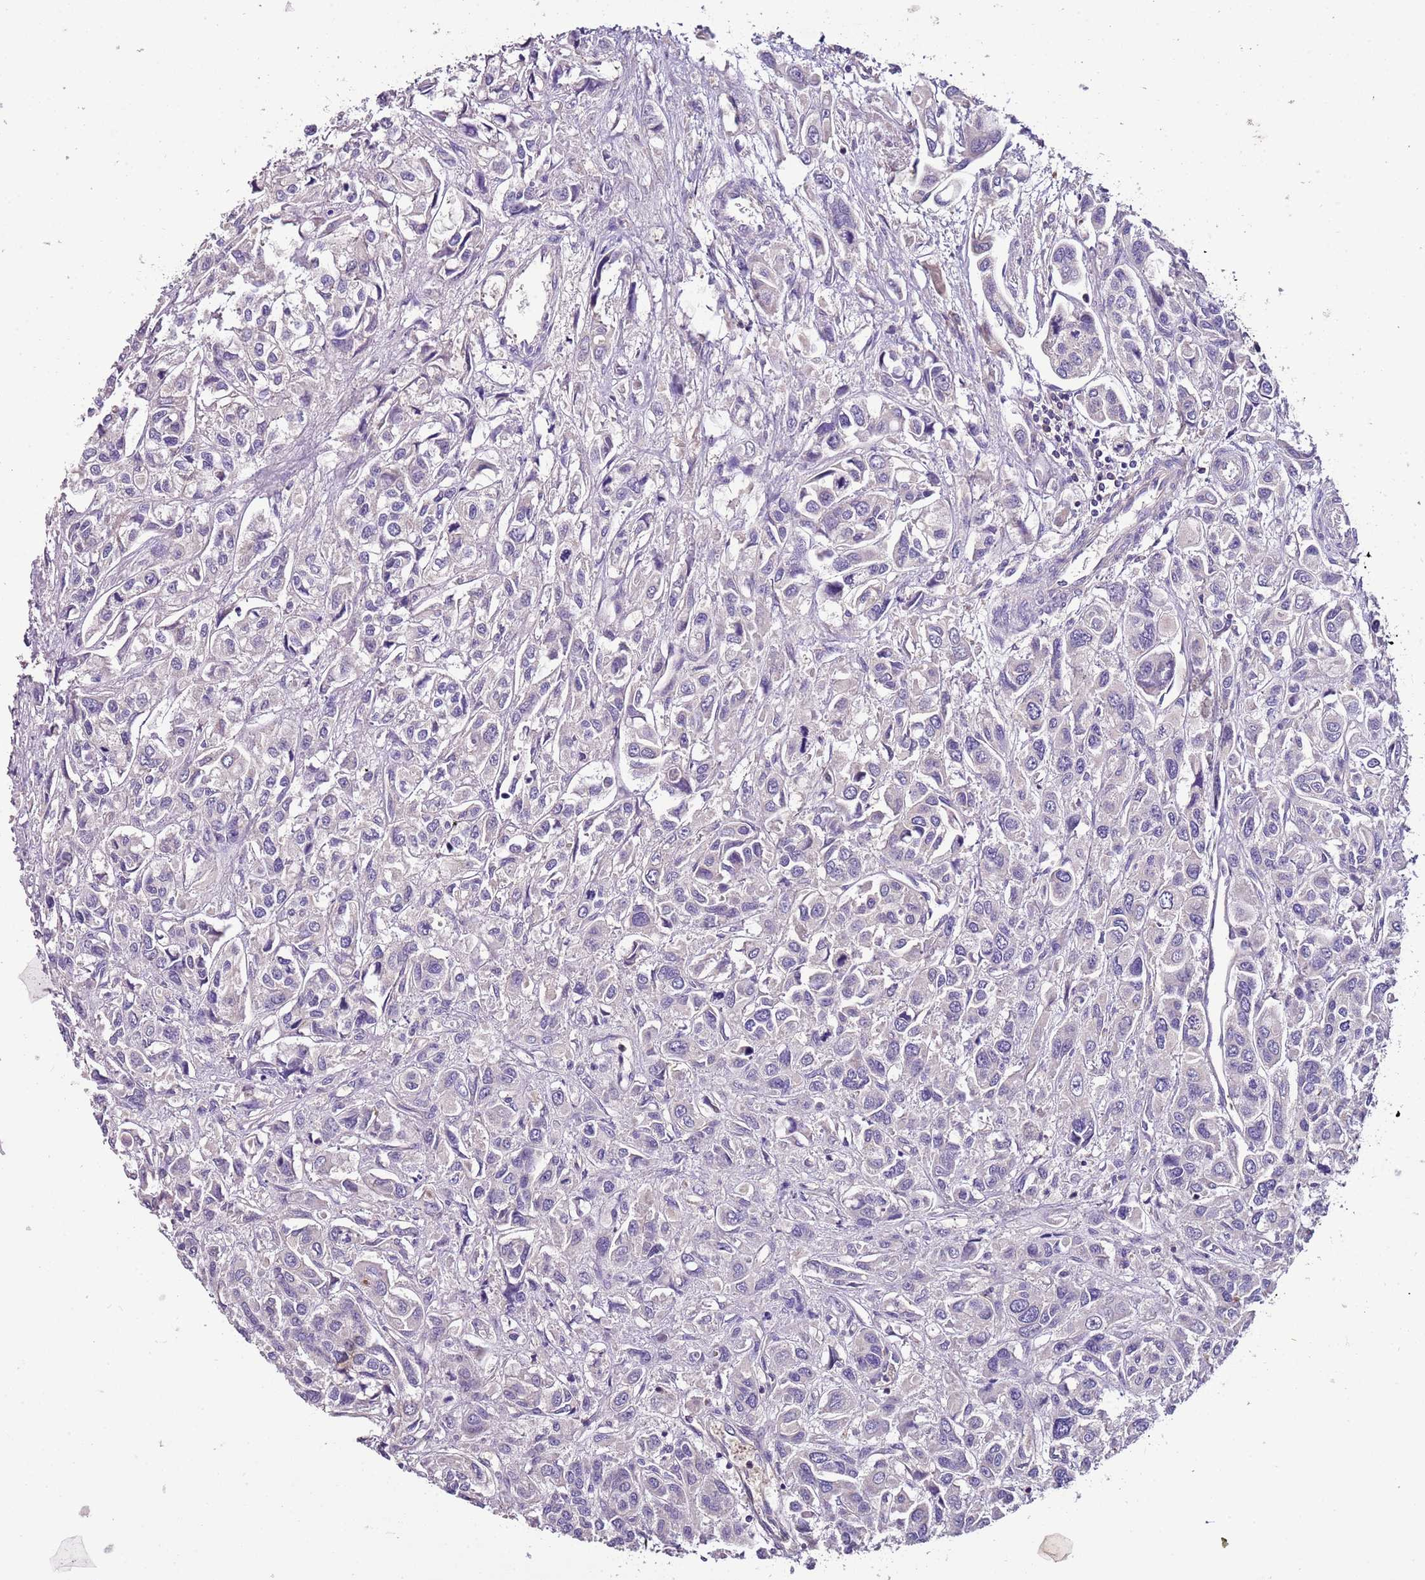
{"staining": {"intensity": "negative", "quantity": "none", "location": "none"}, "tissue": "urothelial cancer", "cell_type": "Tumor cells", "image_type": "cancer", "snomed": [{"axis": "morphology", "description": "Urothelial carcinoma, High grade"}, {"axis": "topography", "description": "Urinary bladder"}], "caption": "DAB (3,3'-diaminobenzidine) immunohistochemical staining of urothelial cancer shows no significant positivity in tumor cells. Brightfield microscopy of immunohistochemistry stained with DAB (3,3'-diaminobenzidine) (brown) and hematoxylin (blue), captured at high magnification.", "gene": "IGIP", "patient": {"sex": "male", "age": 67}}